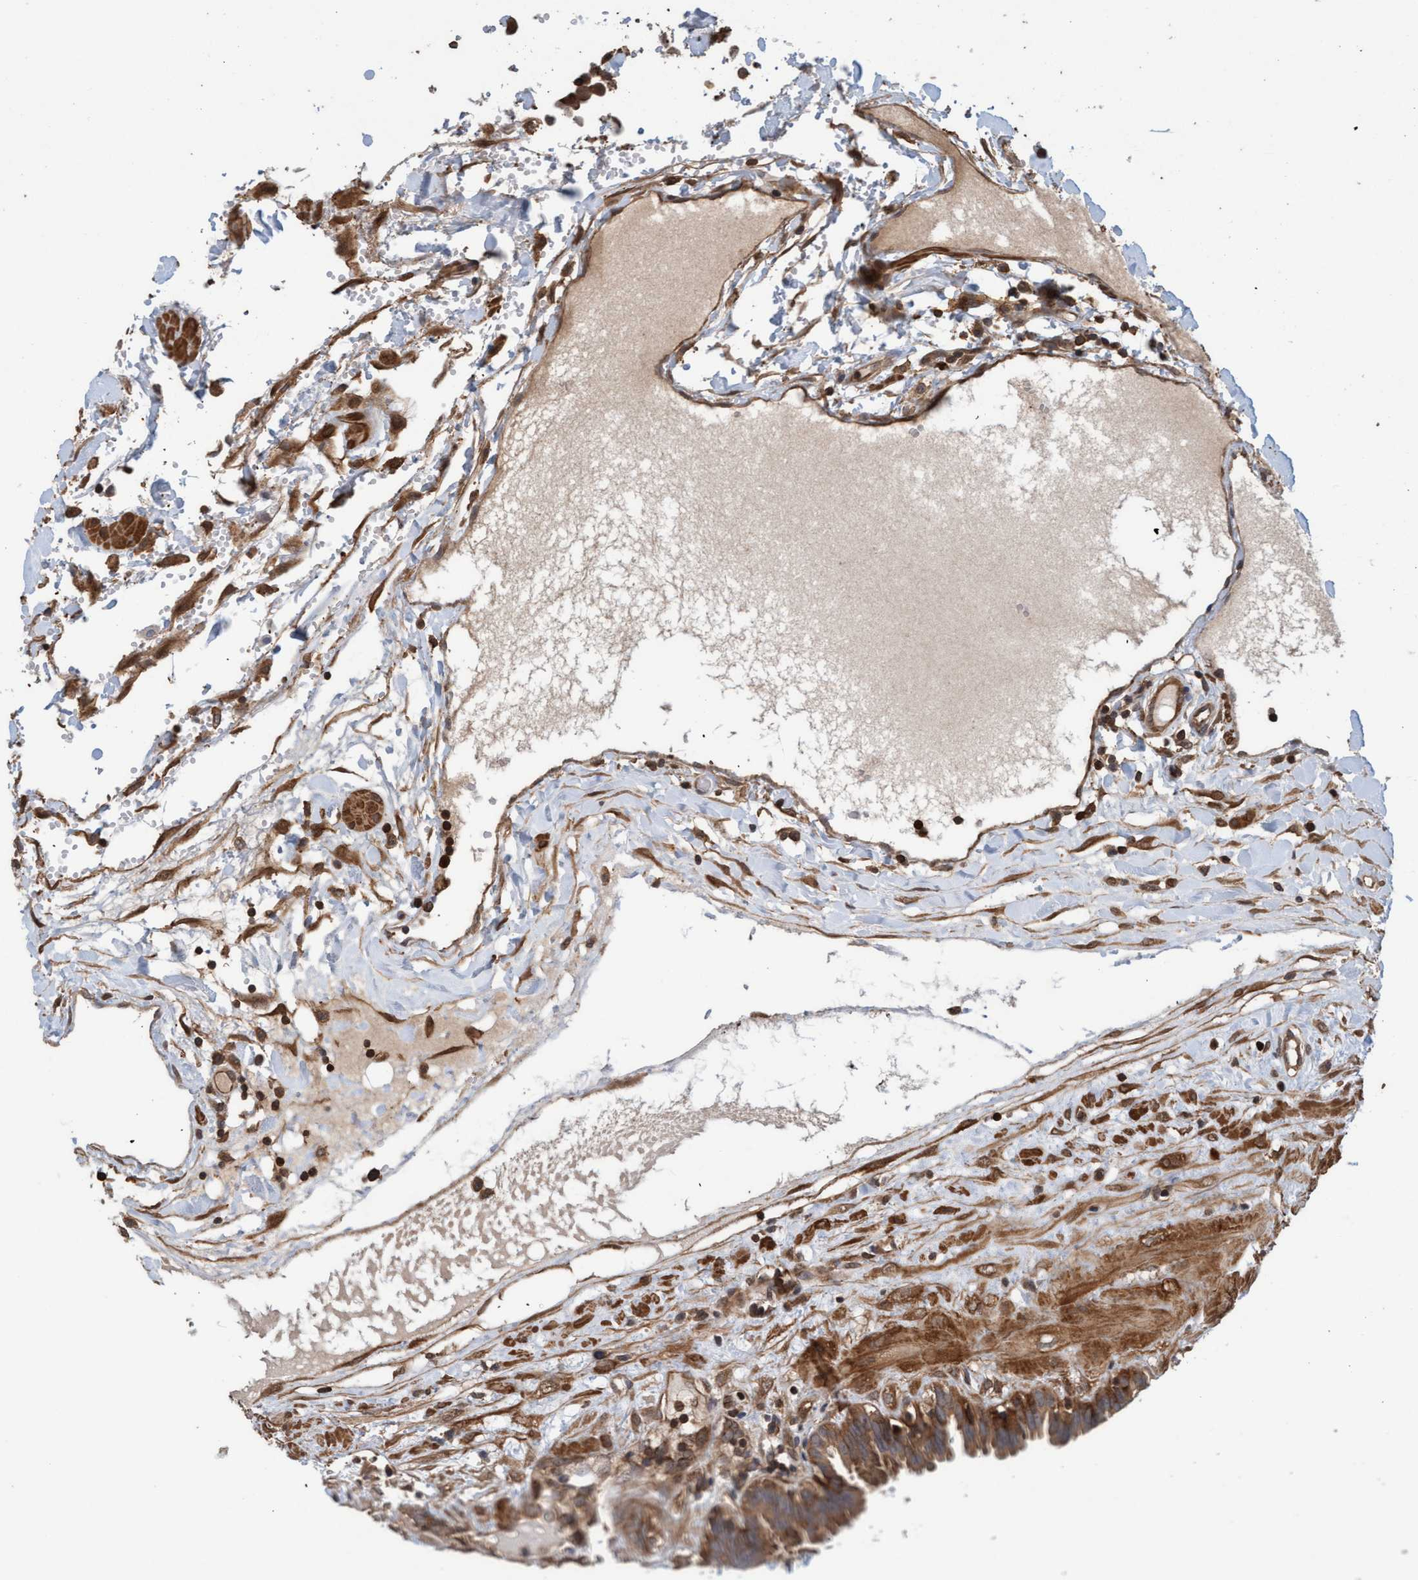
{"staining": {"intensity": "moderate", "quantity": ">75%", "location": "cytoplasmic/membranous"}, "tissue": "fallopian tube", "cell_type": "Glandular cells", "image_type": "normal", "snomed": [{"axis": "morphology", "description": "Normal tissue, NOS"}, {"axis": "topography", "description": "Fallopian tube"}, {"axis": "topography", "description": "Placenta"}], "caption": "Moderate cytoplasmic/membranous positivity for a protein is seen in approximately >75% of glandular cells of benign fallopian tube using immunohistochemistry (IHC).", "gene": "FXR2", "patient": {"sex": "female", "age": 32}}